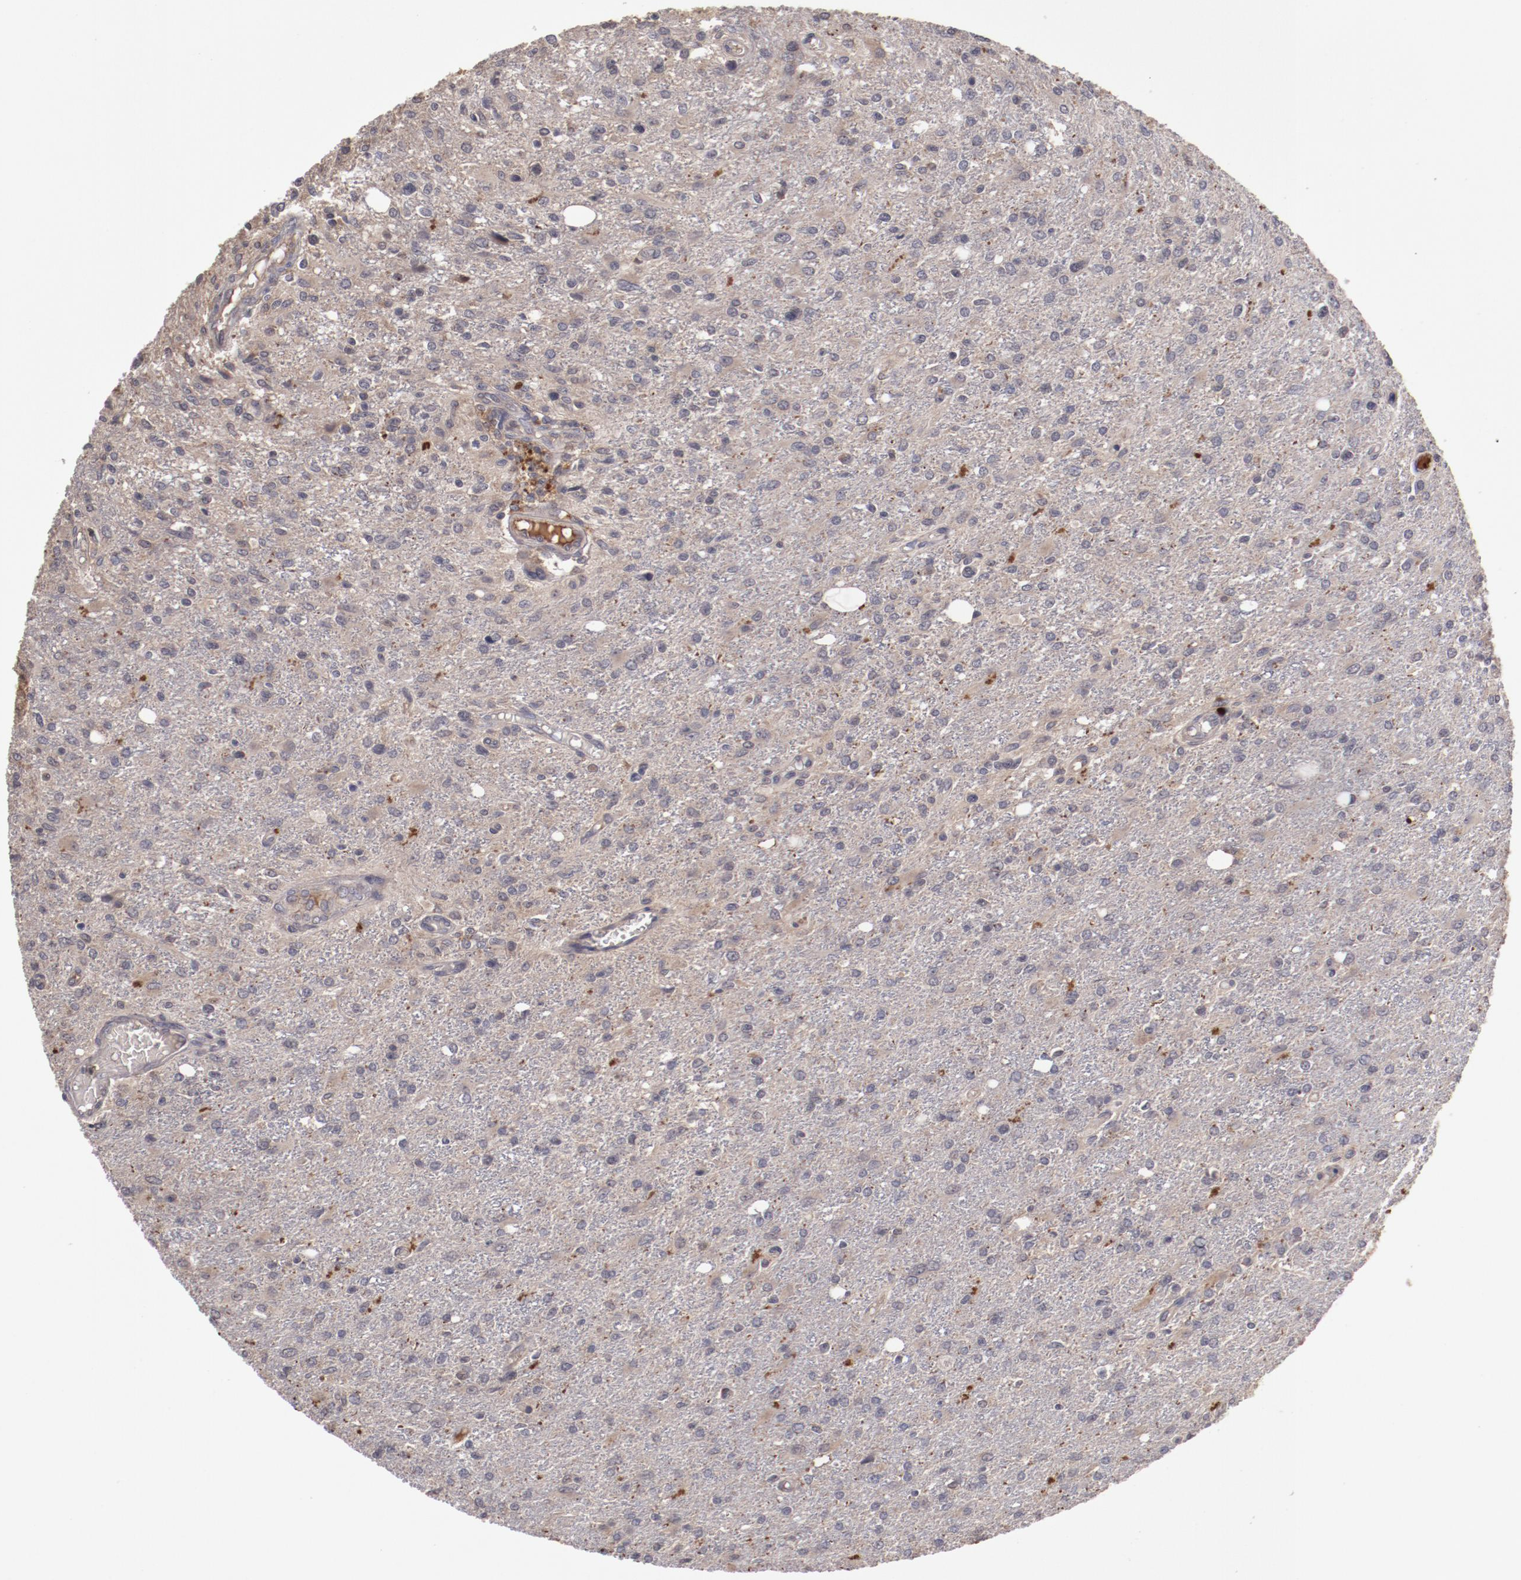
{"staining": {"intensity": "weak", "quantity": "25%-75%", "location": "cytoplasmic/membranous"}, "tissue": "glioma", "cell_type": "Tumor cells", "image_type": "cancer", "snomed": [{"axis": "morphology", "description": "Glioma, malignant, High grade"}, {"axis": "topography", "description": "Cerebral cortex"}], "caption": "This image shows IHC staining of human malignant glioma (high-grade), with low weak cytoplasmic/membranous positivity in about 25%-75% of tumor cells.", "gene": "CP", "patient": {"sex": "male", "age": 76}}